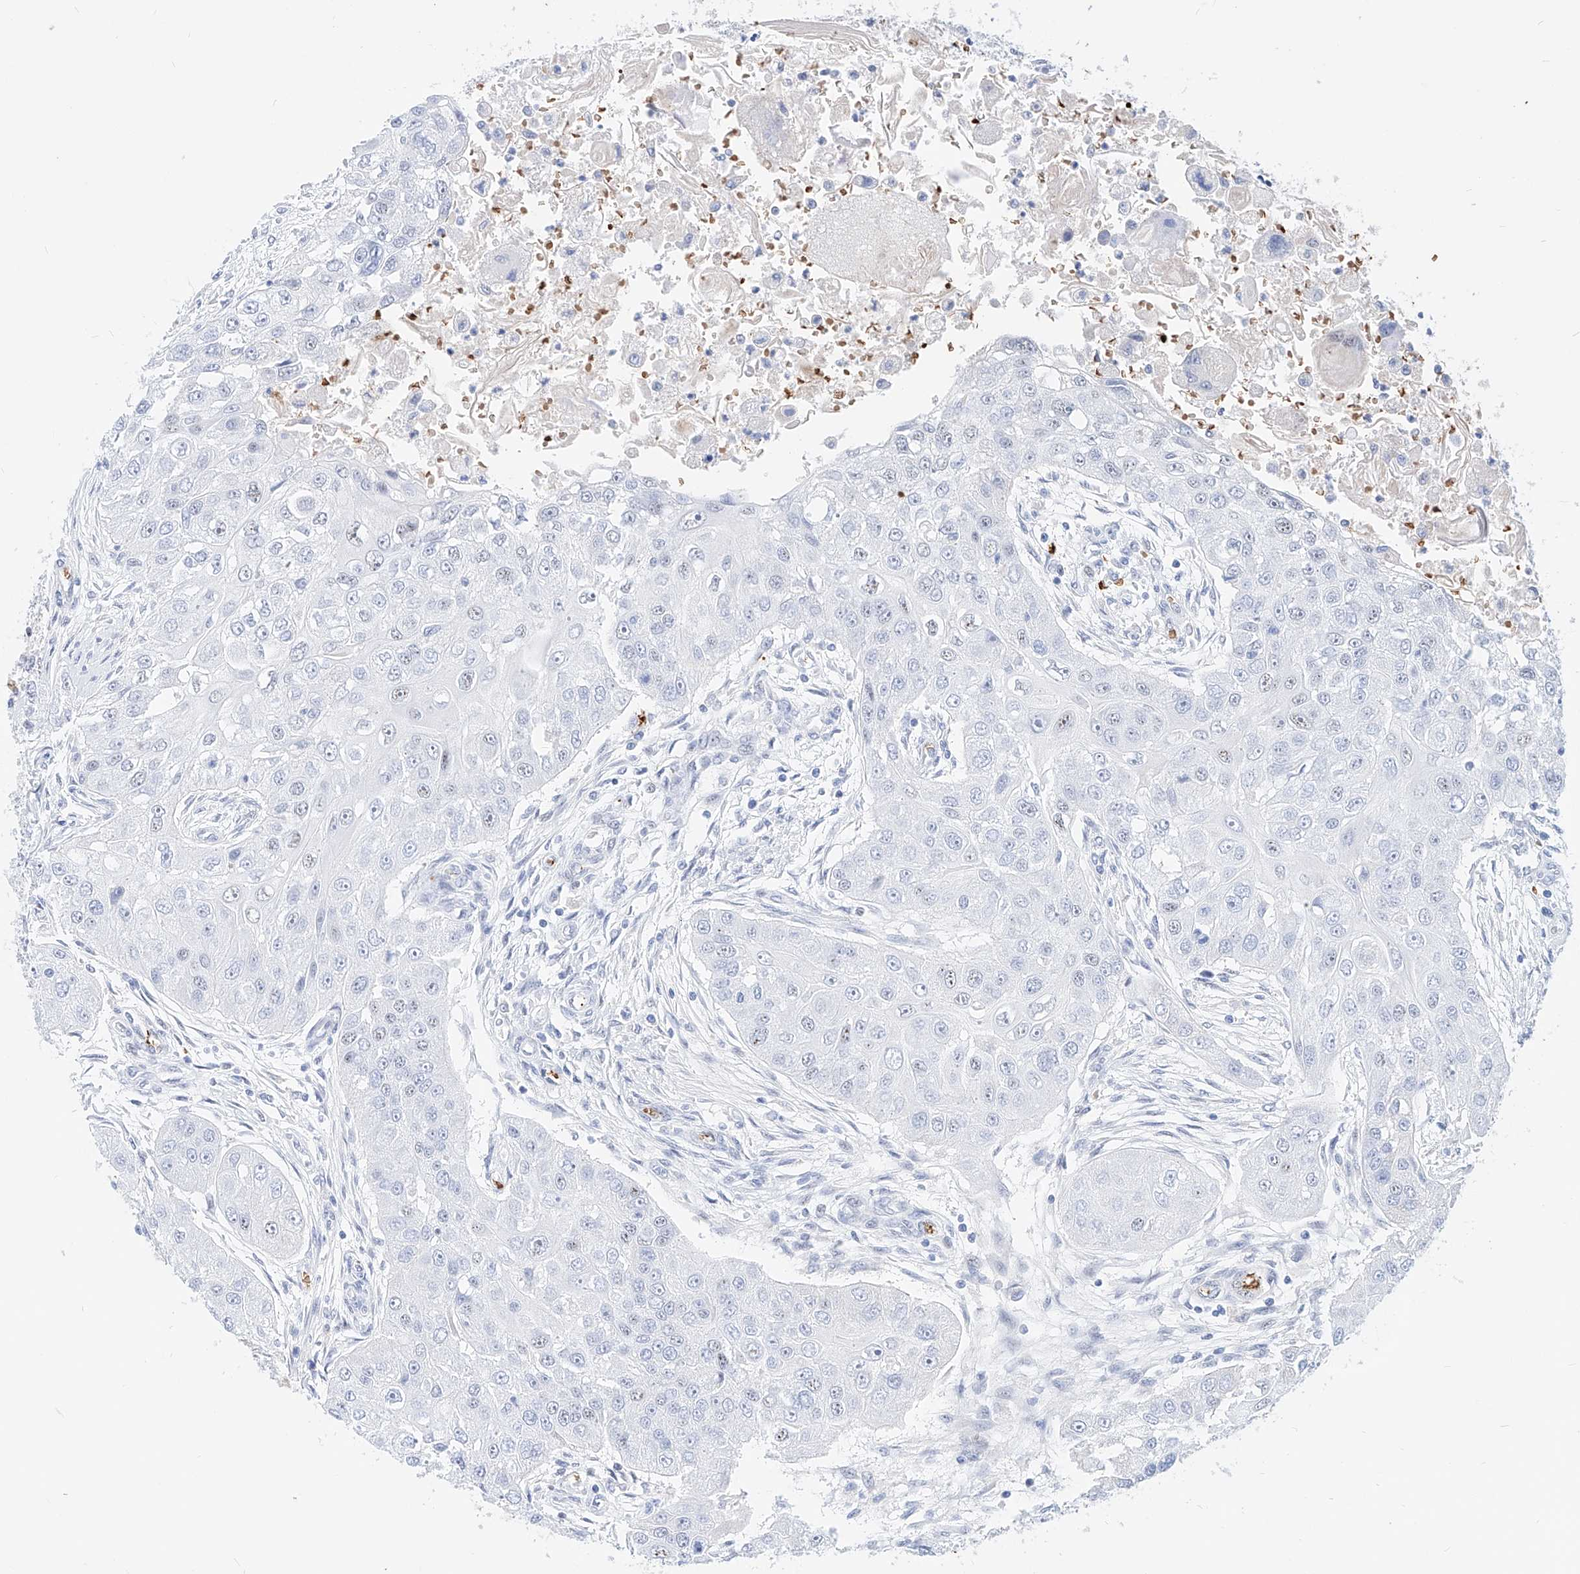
{"staining": {"intensity": "negative", "quantity": "none", "location": "none"}, "tissue": "head and neck cancer", "cell_type": "Tumor cells", "image_type": "cancer", "snomed": [{"axis": "morphology", "description": "Normal tissue, NOS"}, {"axis": "morphology", "description": "Squamous cell carcinoma, NOS"}, {"axis": "topography", "description": "Skeletal muscle"}, {"axis": "topography", "description": "Head-Neck"}], "caption": "An IHC micrograph of head and neck cancer is shown. There is no staining in tumor cells of head and neck cancer. (DAB (3,3'-diaminobenzidine) immunohistochemistry (IHC) with hematoxylin counter stain).", "gene": "ZFP42", "patient": {"sex": "male", "age": 51}}